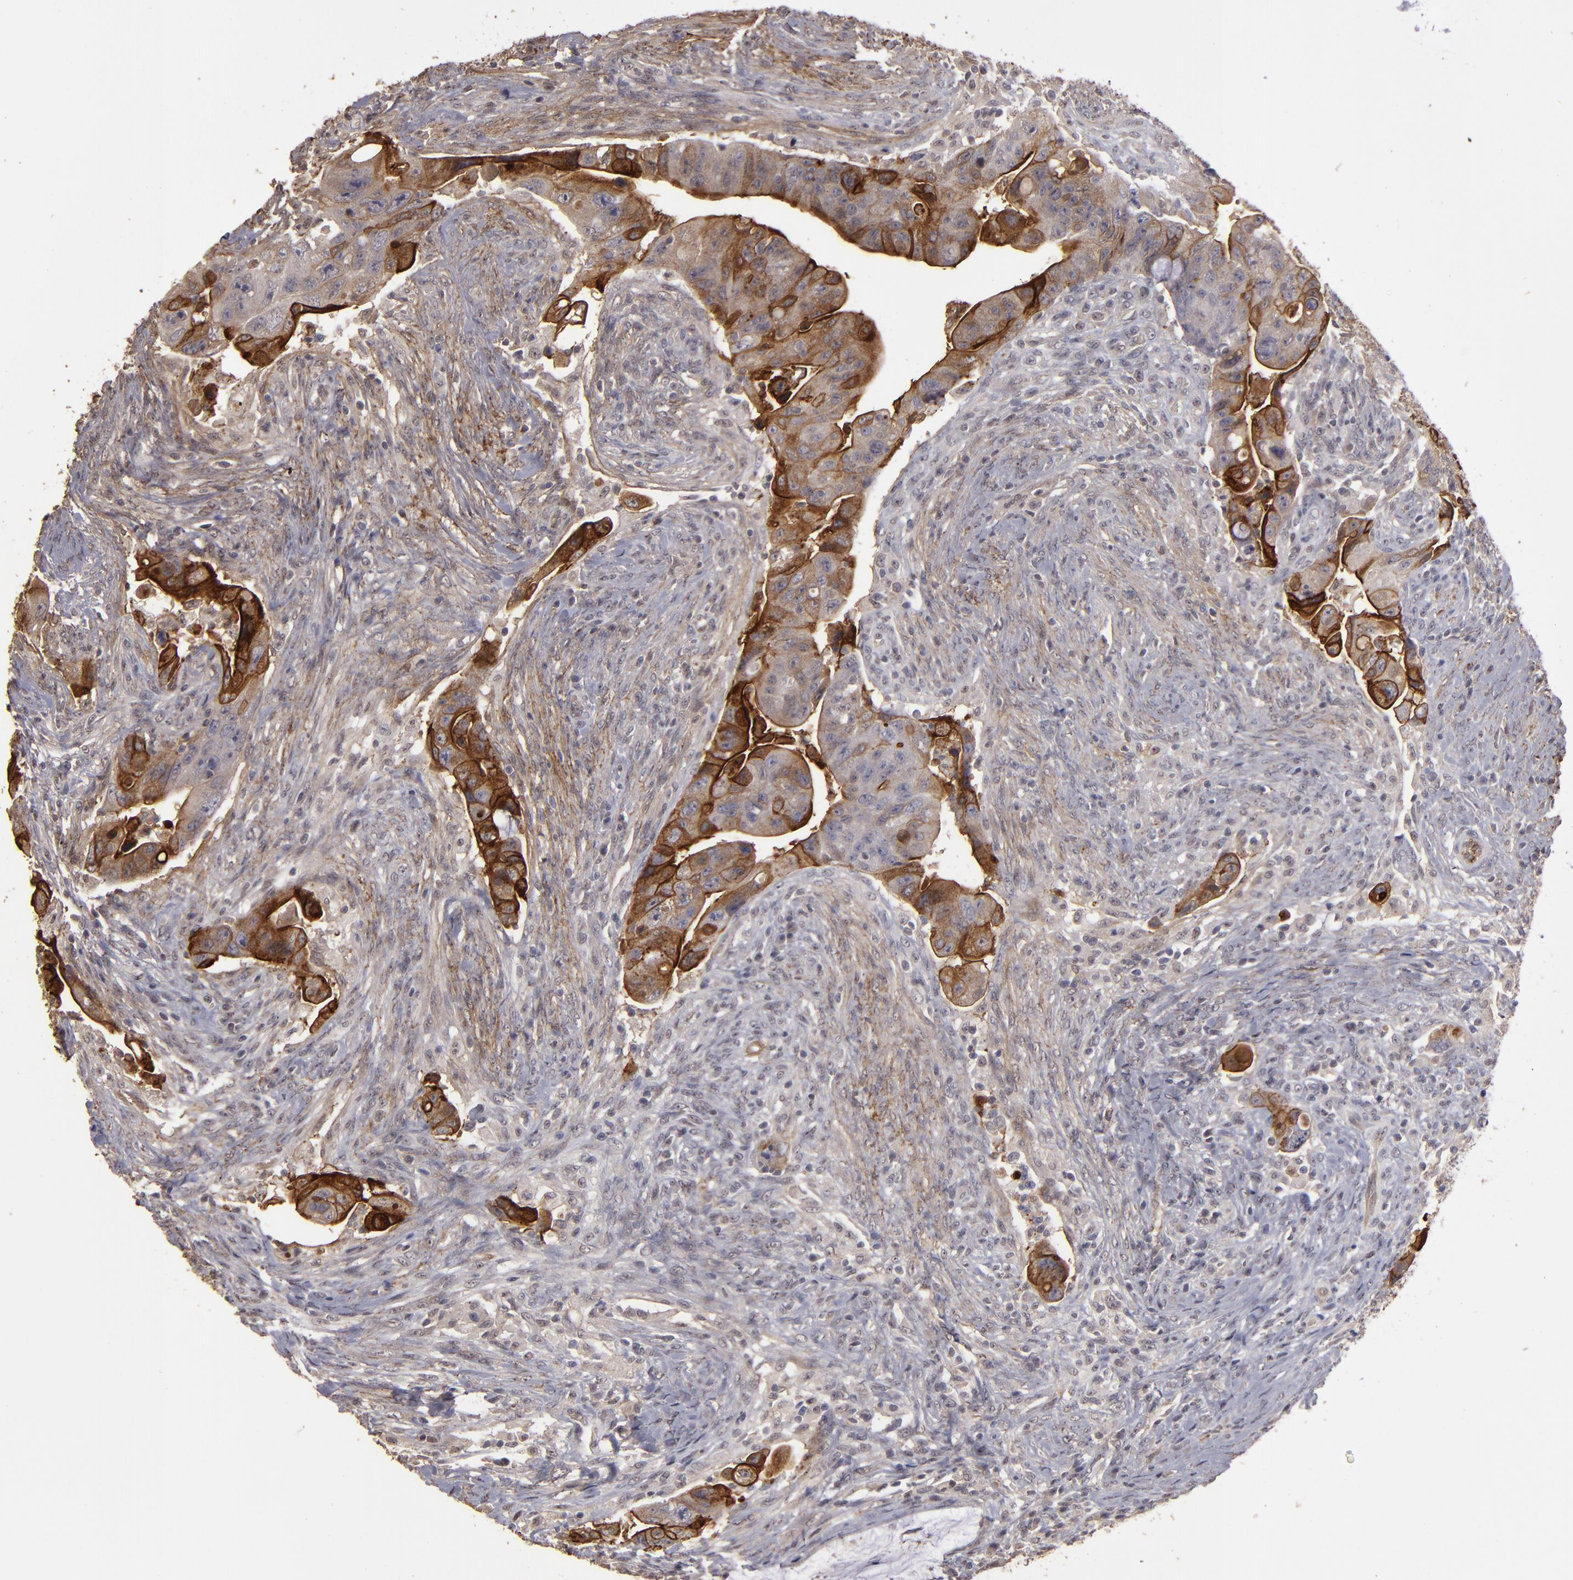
{"staining": {"intensity": "weak", "quantity": ">75%", "location": "cytoplasmic/membranous"}, "tissue": "colorectal cancer", "cell_type": "Tumor cells", "image_type": "cancer", "snomed": [{"axis": "morphology", "description": "Adenocarcinoma, NOS"}, {"axis": "topography", "description": "Rectum"}], "caption": "High-power microscopy captured an immunohistochemistry (IHC) histopathology image of colorectal cancer (adenocarcinoma), revealing weak cytoplasmic/membranous positivity in approximately >75% of tumor cells.", "gene": "CD55", "patient": {"sex": "female", "age": 71}}